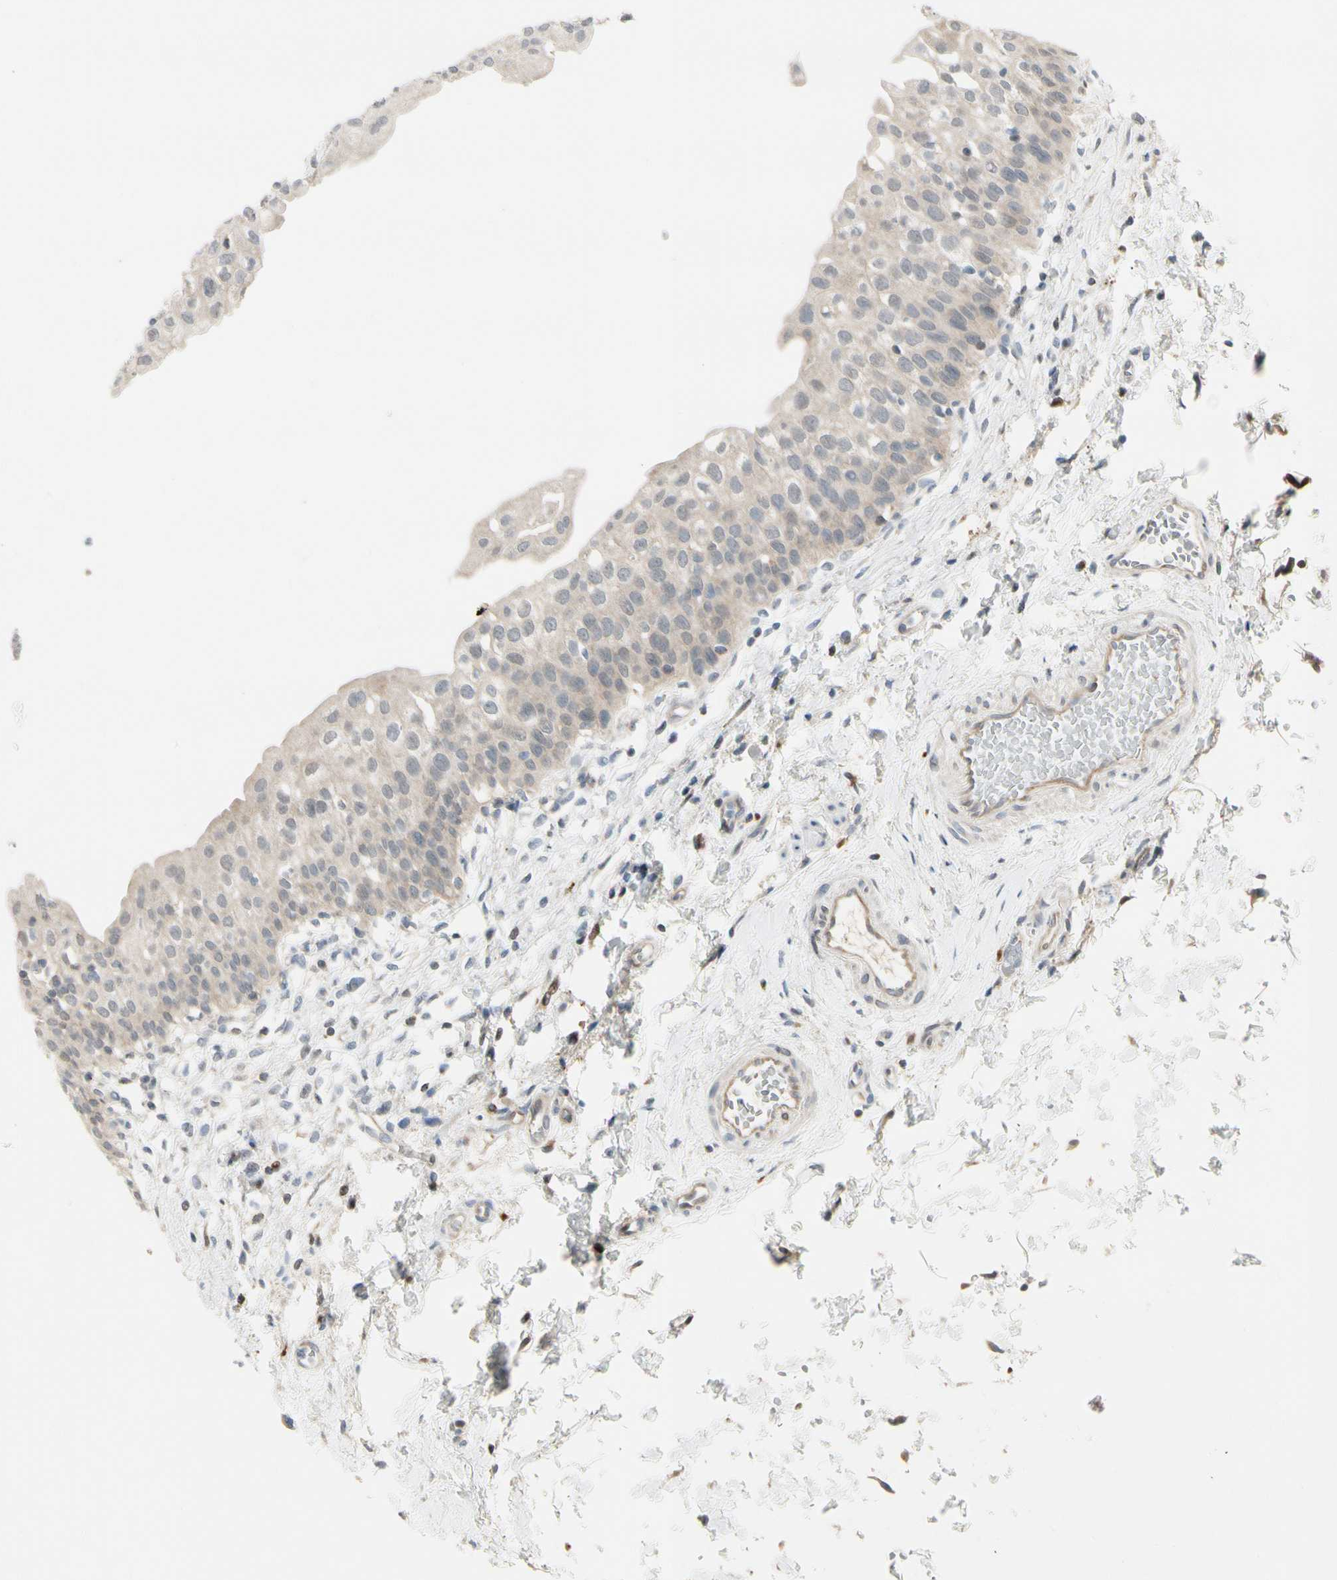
{"staining": {"intensity": "moderate", "quantity": "25%-75%", "location": "cytoplasmic/membranous"}, "tissue": "urinary bladder", "cell_type": "Urothelial cells", "image_type": "normal", "snomed": [{"axis": "morphology", "description": "Normal tissue, NOS"}, {"axis": "topography", "description": "Urinary bladder"}], "caption": "About 25%-75% of urothelial cells in unremarkable human urinary bladder reveal moderate cytoplasmic/membranous protein staining as visualized by brown immunohistochemical staining.", "gene": "EVC", "patient": {"sex": "male", "age": 55}}